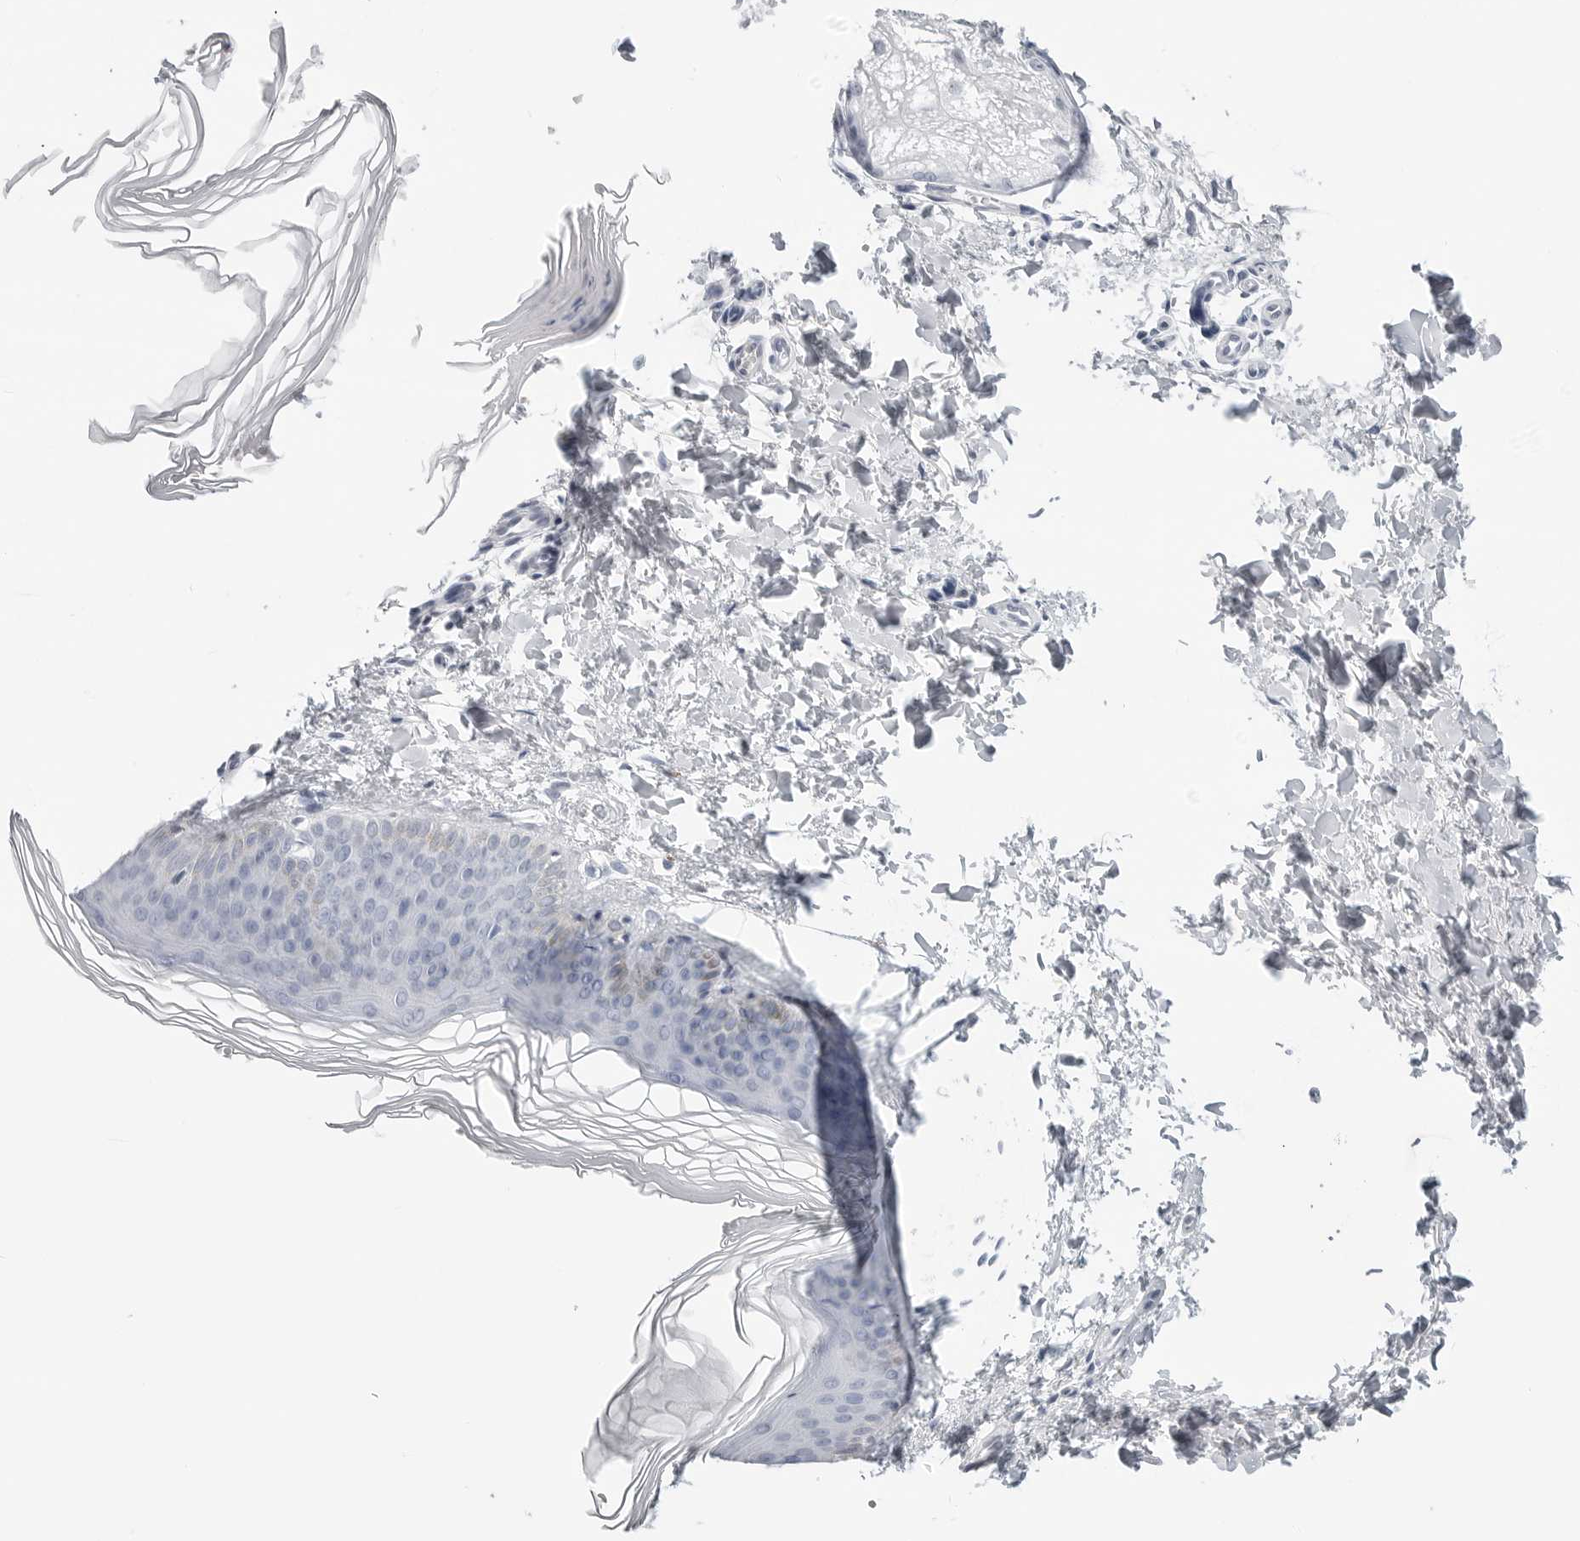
{"staining": {"intensity": "negative", "quantity": "none", "location": "none"}, "tissue": "skin", "cell_type": "Fibroblasts", "image_type": "normal", "snomed": [{"axis": "morphology", "description": "Normal tissue, NOS"}, {"axis": "topography", "description": "Skin"}], "caption": "IHC image of normal skin stained for a protein (brown), which shows no positivity in fibroblasts.", "gene": "AMPD1", "patient": {"sex": "female", "age": 27}}